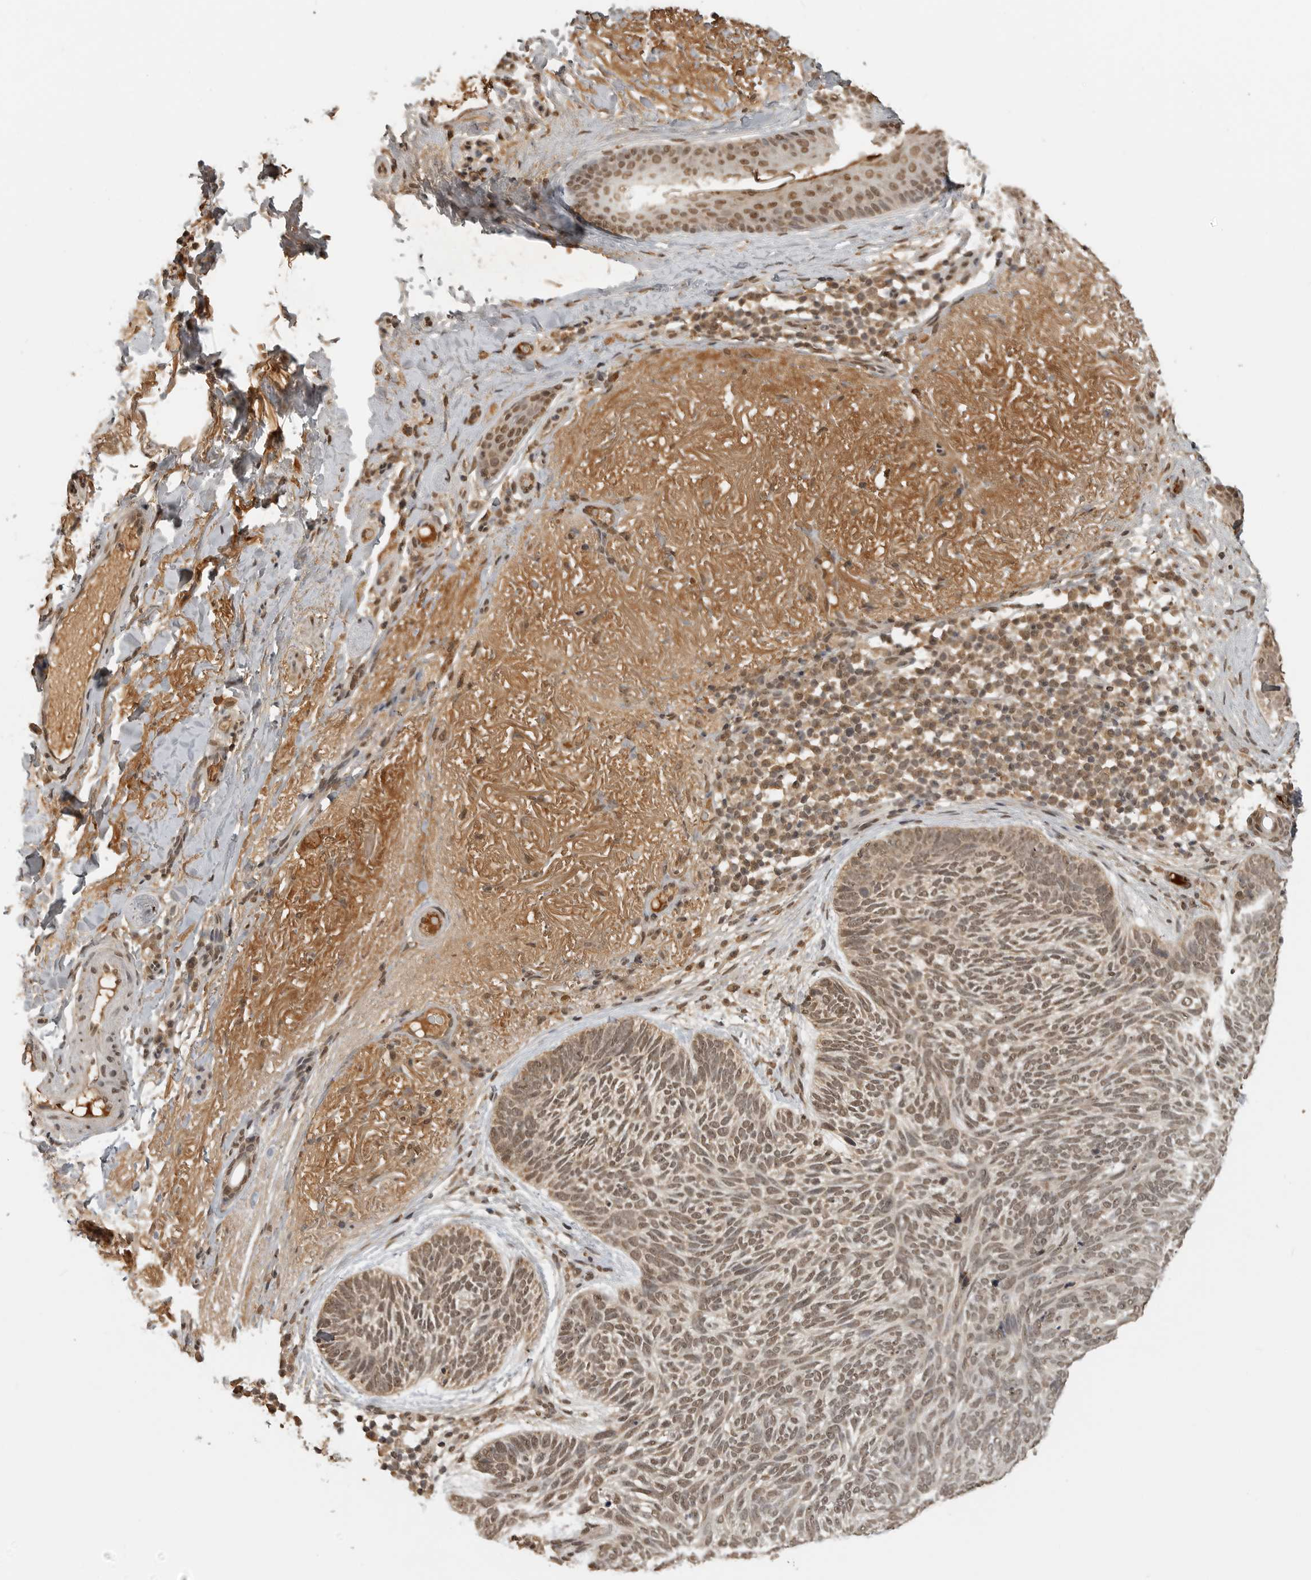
{"staining": {"intensity": "weak", "quantity": ">75%", "location": "nuclear"}, "tissue": "skin cancer", "cell_type": "Tumor cells", "image_type": "cancer", "snomed": [{"axis": "morphology", "description": "Basal cell carcinoma"}, {"axis": "topography", "description": "Skin"}], "caption": "Immunohistochemistry (IHC) (DAB (3,3'-diaminobenzidine)) staining of skin cancer shows weak nuclear protein expression in approximately >75% of tumor cells.", "gene": "CLOCK", "patient": {"sex": "female", "age": 85}}